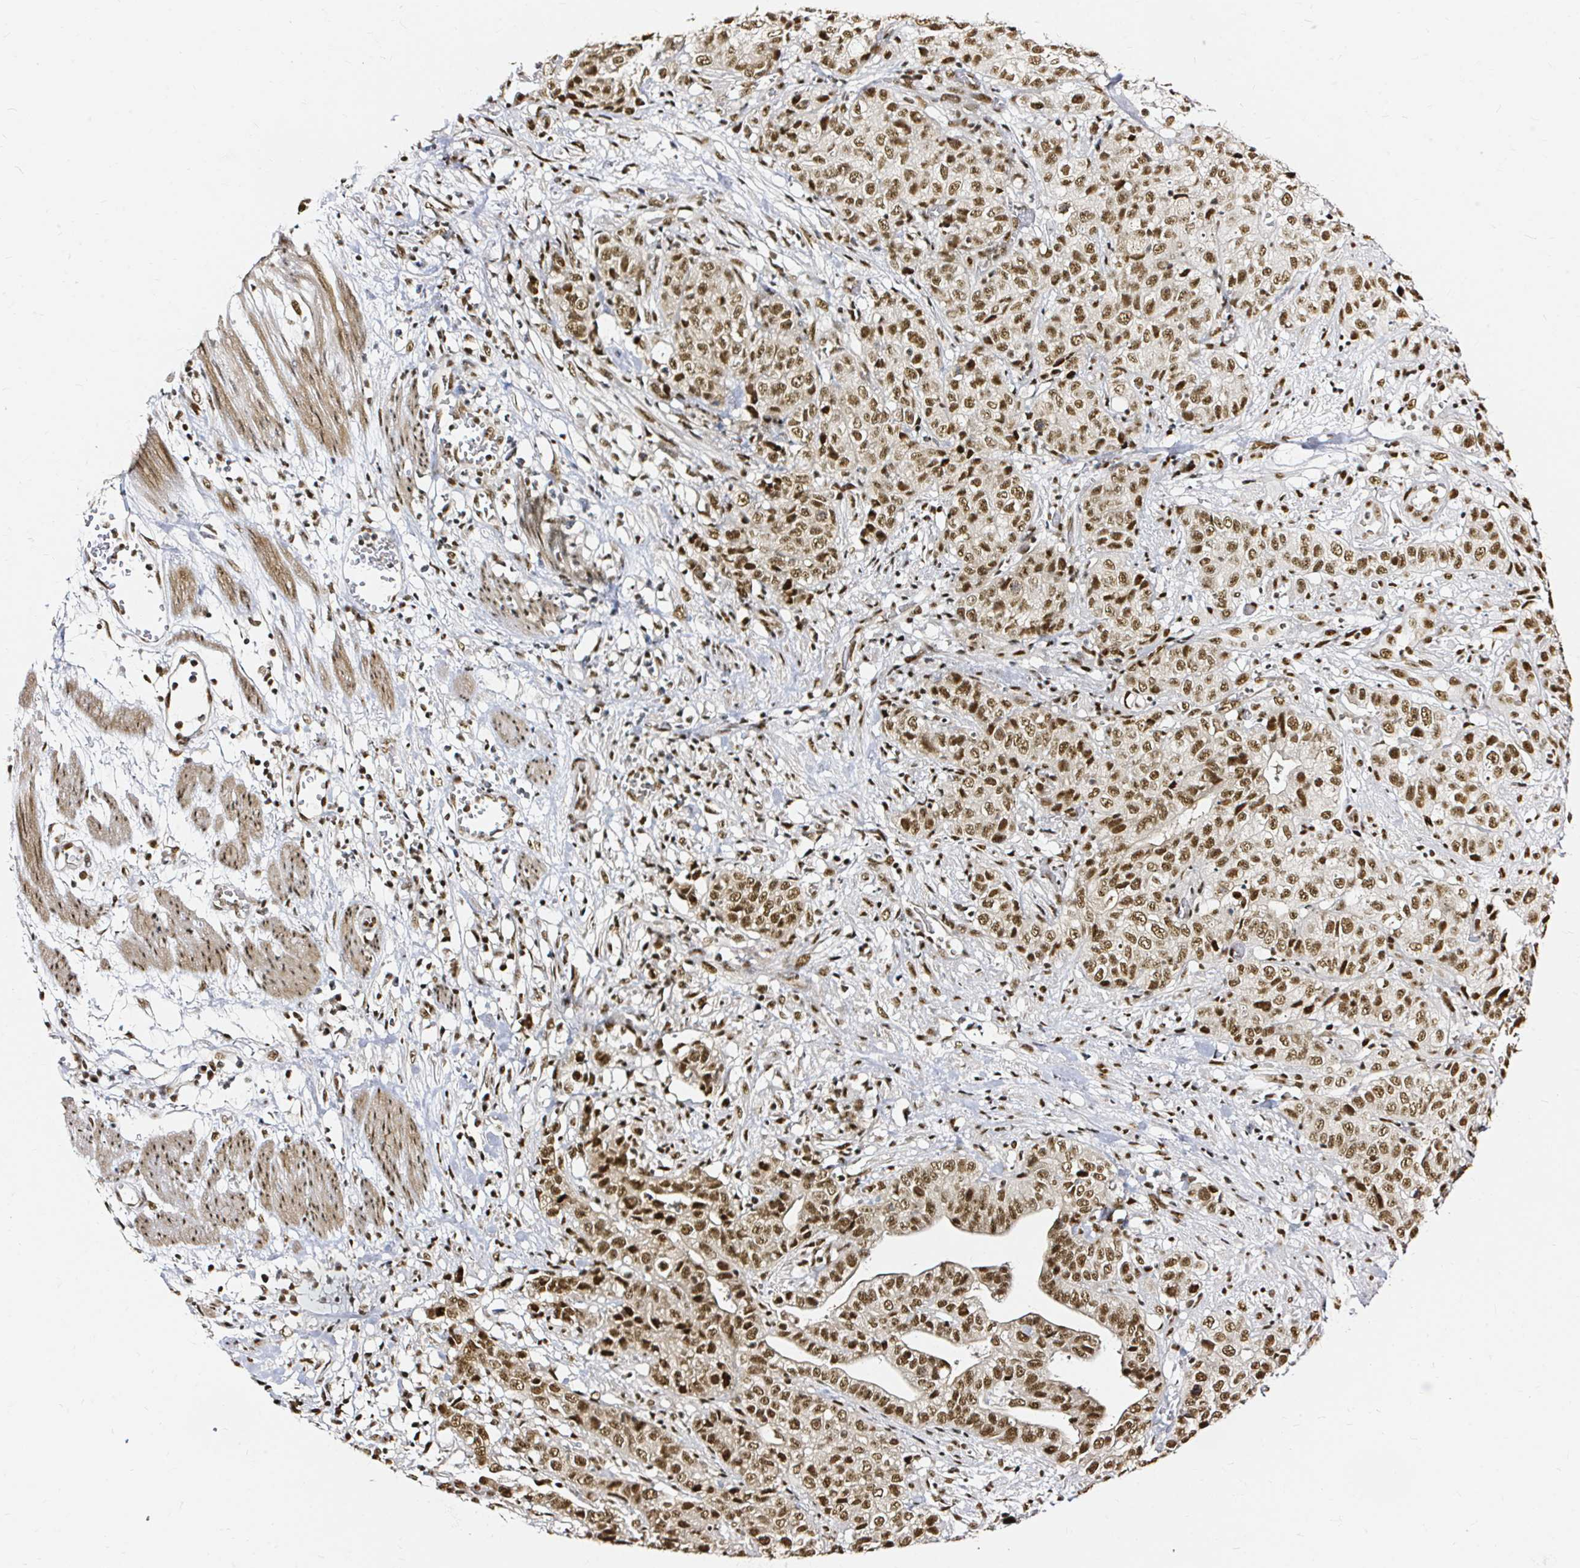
{"staining": {"intensity": "moderate", "quantity": ">75%", "location": "nuclear"}, "tissue": "stomach cancer", "cell_type": "Tumor cells", "image_type": "cancer", "snomed": [{"axis": "morphology", "description": "Adenocarcinoma, NOS"}, {"axis": "topography", "description": "Stomach, upper"}], "caption": "Immunohistochemistry (DAB (3,3'-diaminobenzidine)) staining of stomach cancer displays moderate nuclear protein expression in about >75% of tumor cells.", "gene": "SNRPC", "patient": {"sex": "female", "age": 67}}